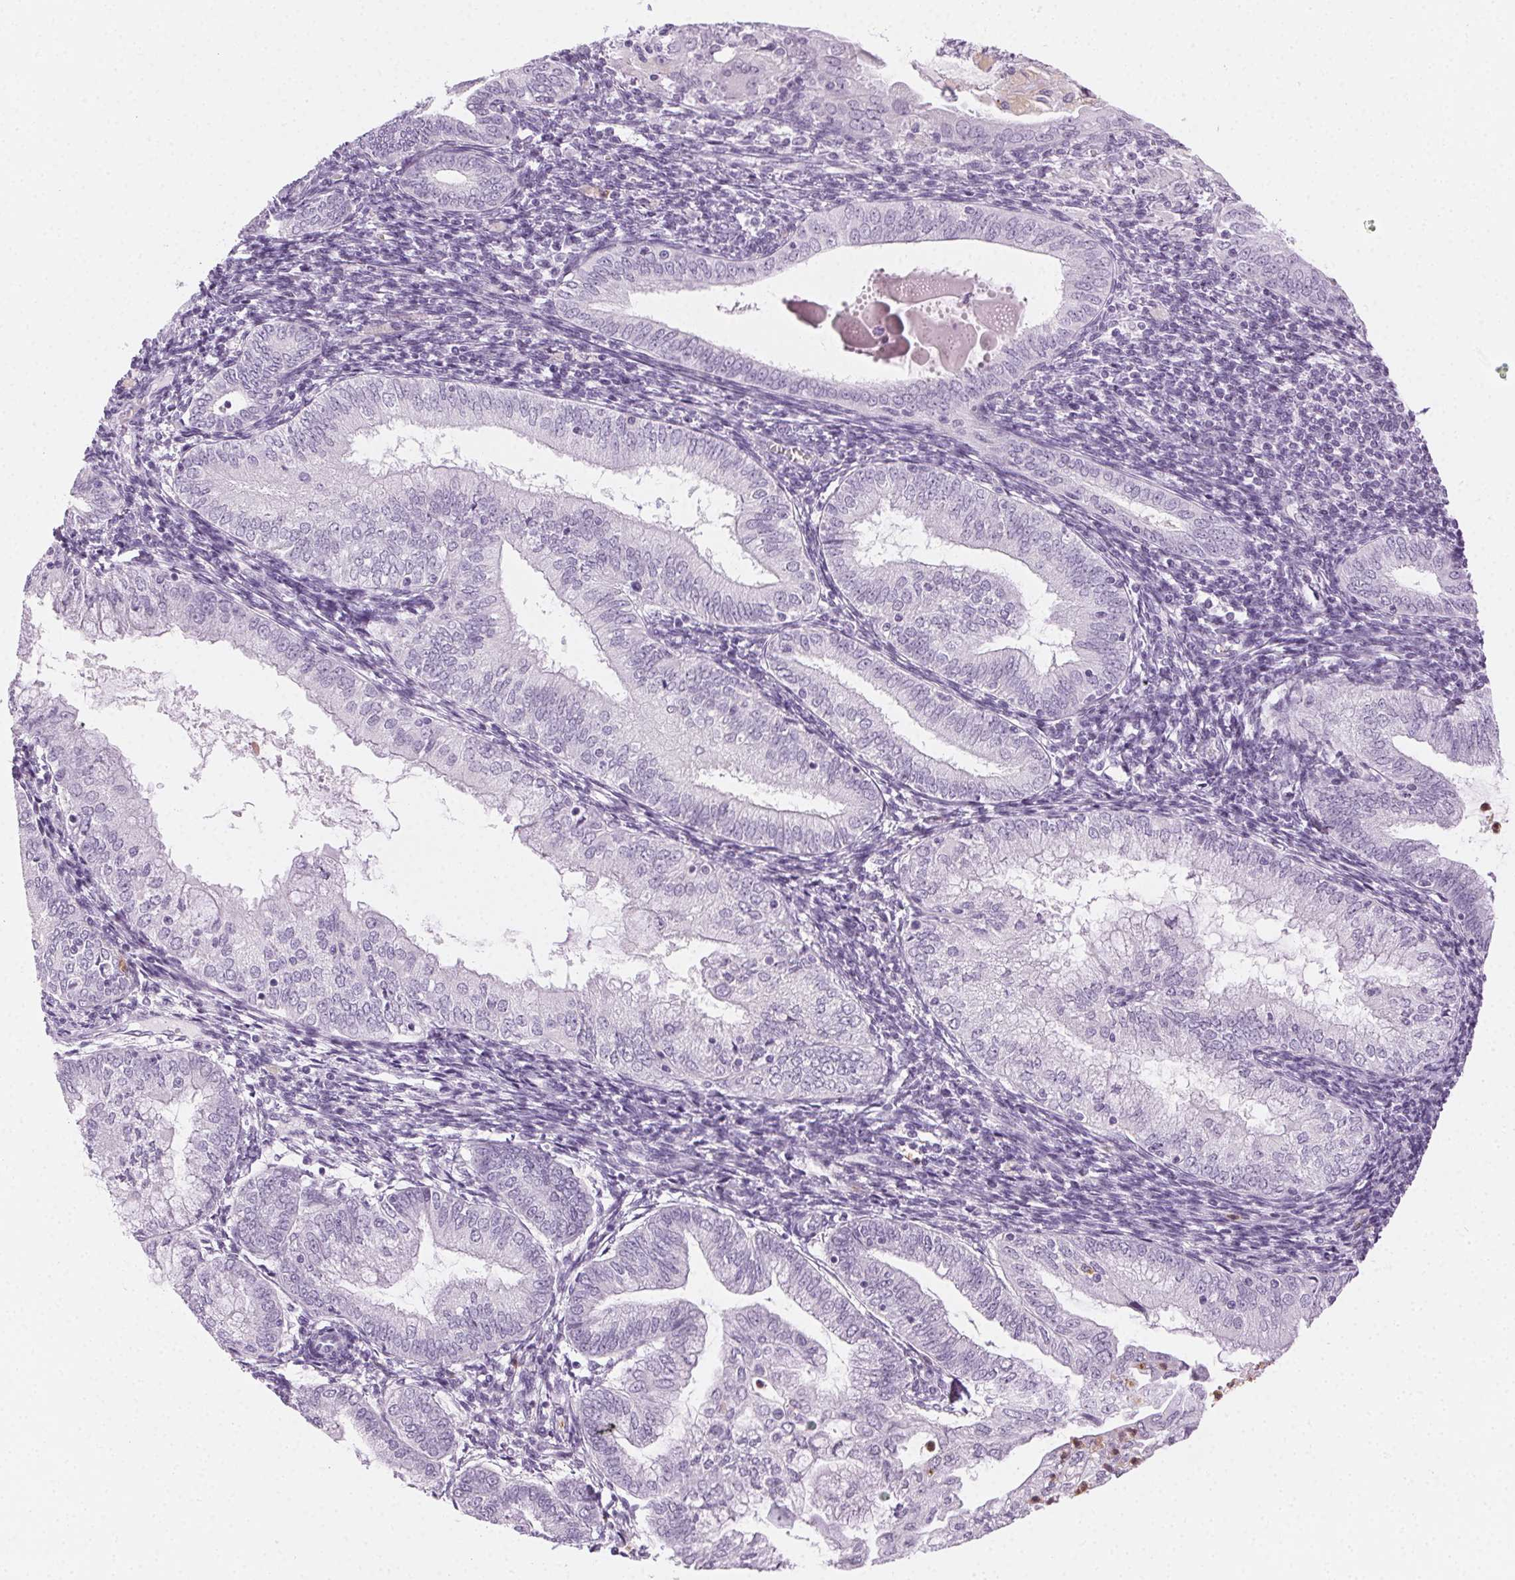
{"staining": {"intensity": "negative", "quantity": "none", "location": "none"}, "tissue": "endometrial cancer", "cell_type": "Tumor cells", "image_type": "cancer", "snomed": [{"axis": "morphology", "description": "Adenocarcinoma, NOS"}, {"axis": "topography", "description": "Endometrium"}], "caption": "Human endometrial adenocarcinoma stained for a protein using IHC shows no expression in tumor cells.", "gene": "MPO", "patient": {"sex": "female", "age": 55}}